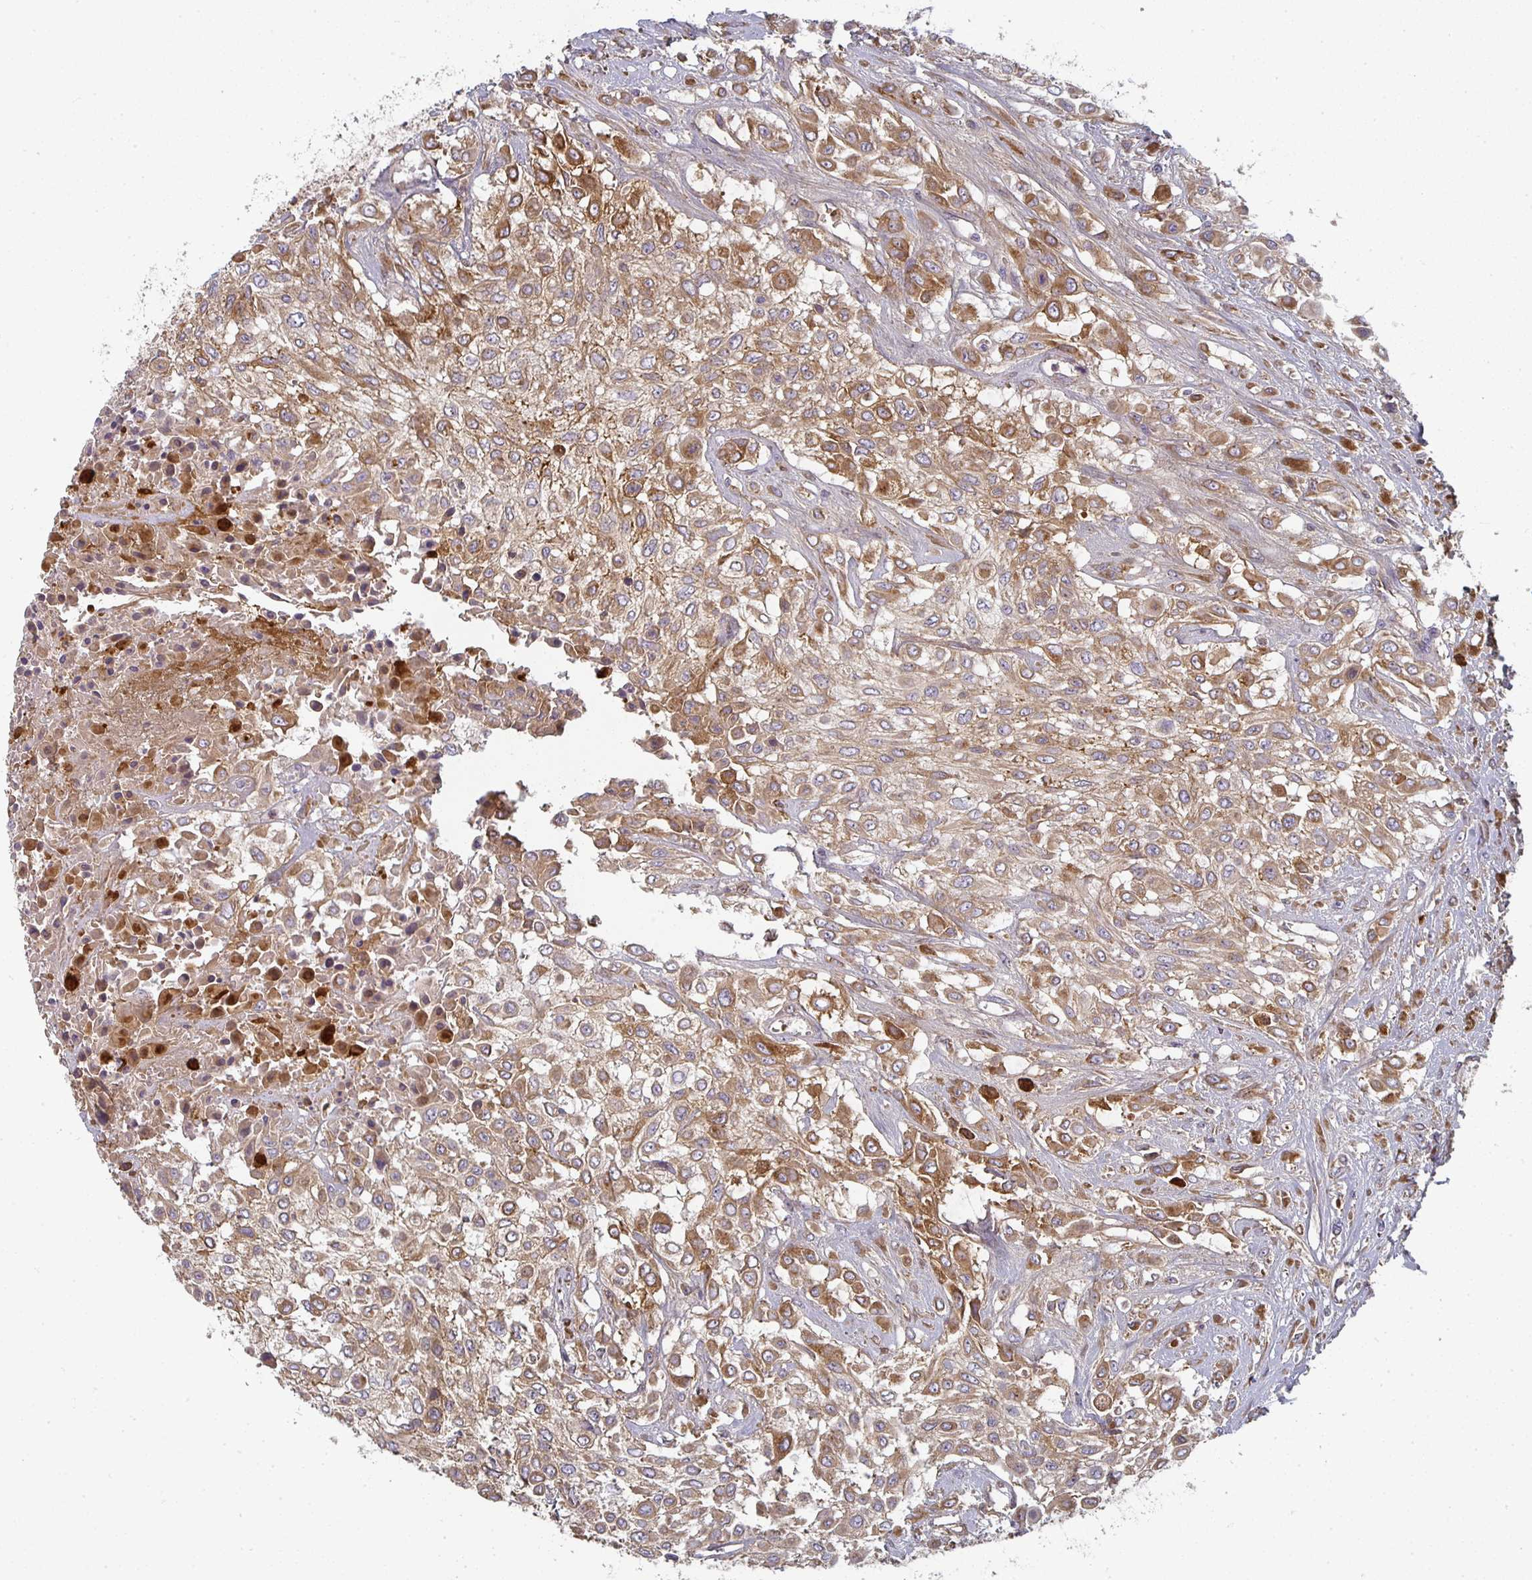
{"staining": {"intensity": "moderate", "quantity": ">75%", "location": "cytoplasmic/membranous"}, "tissue": "urothelial cancer", "cell_type": "Tumor cells", "image_type": "cancer", "snomed": [{"axis": "morphology", "description": "Urothelial carcinoma, High grade"}, {"axis": "topography", "description": "Urinary bladder"}], "caption": "High-magnification brightfield microscopy of urothelial cancer stained with DAB (brown) and counterstained with hematoxylin (blue). tumor cells exhibit moderate cytoplasmic/membranous positivity is seen in approximately>75% of cells.", "gene": "CTHRC1", "patient": {"sex": "male", "age": 57}}